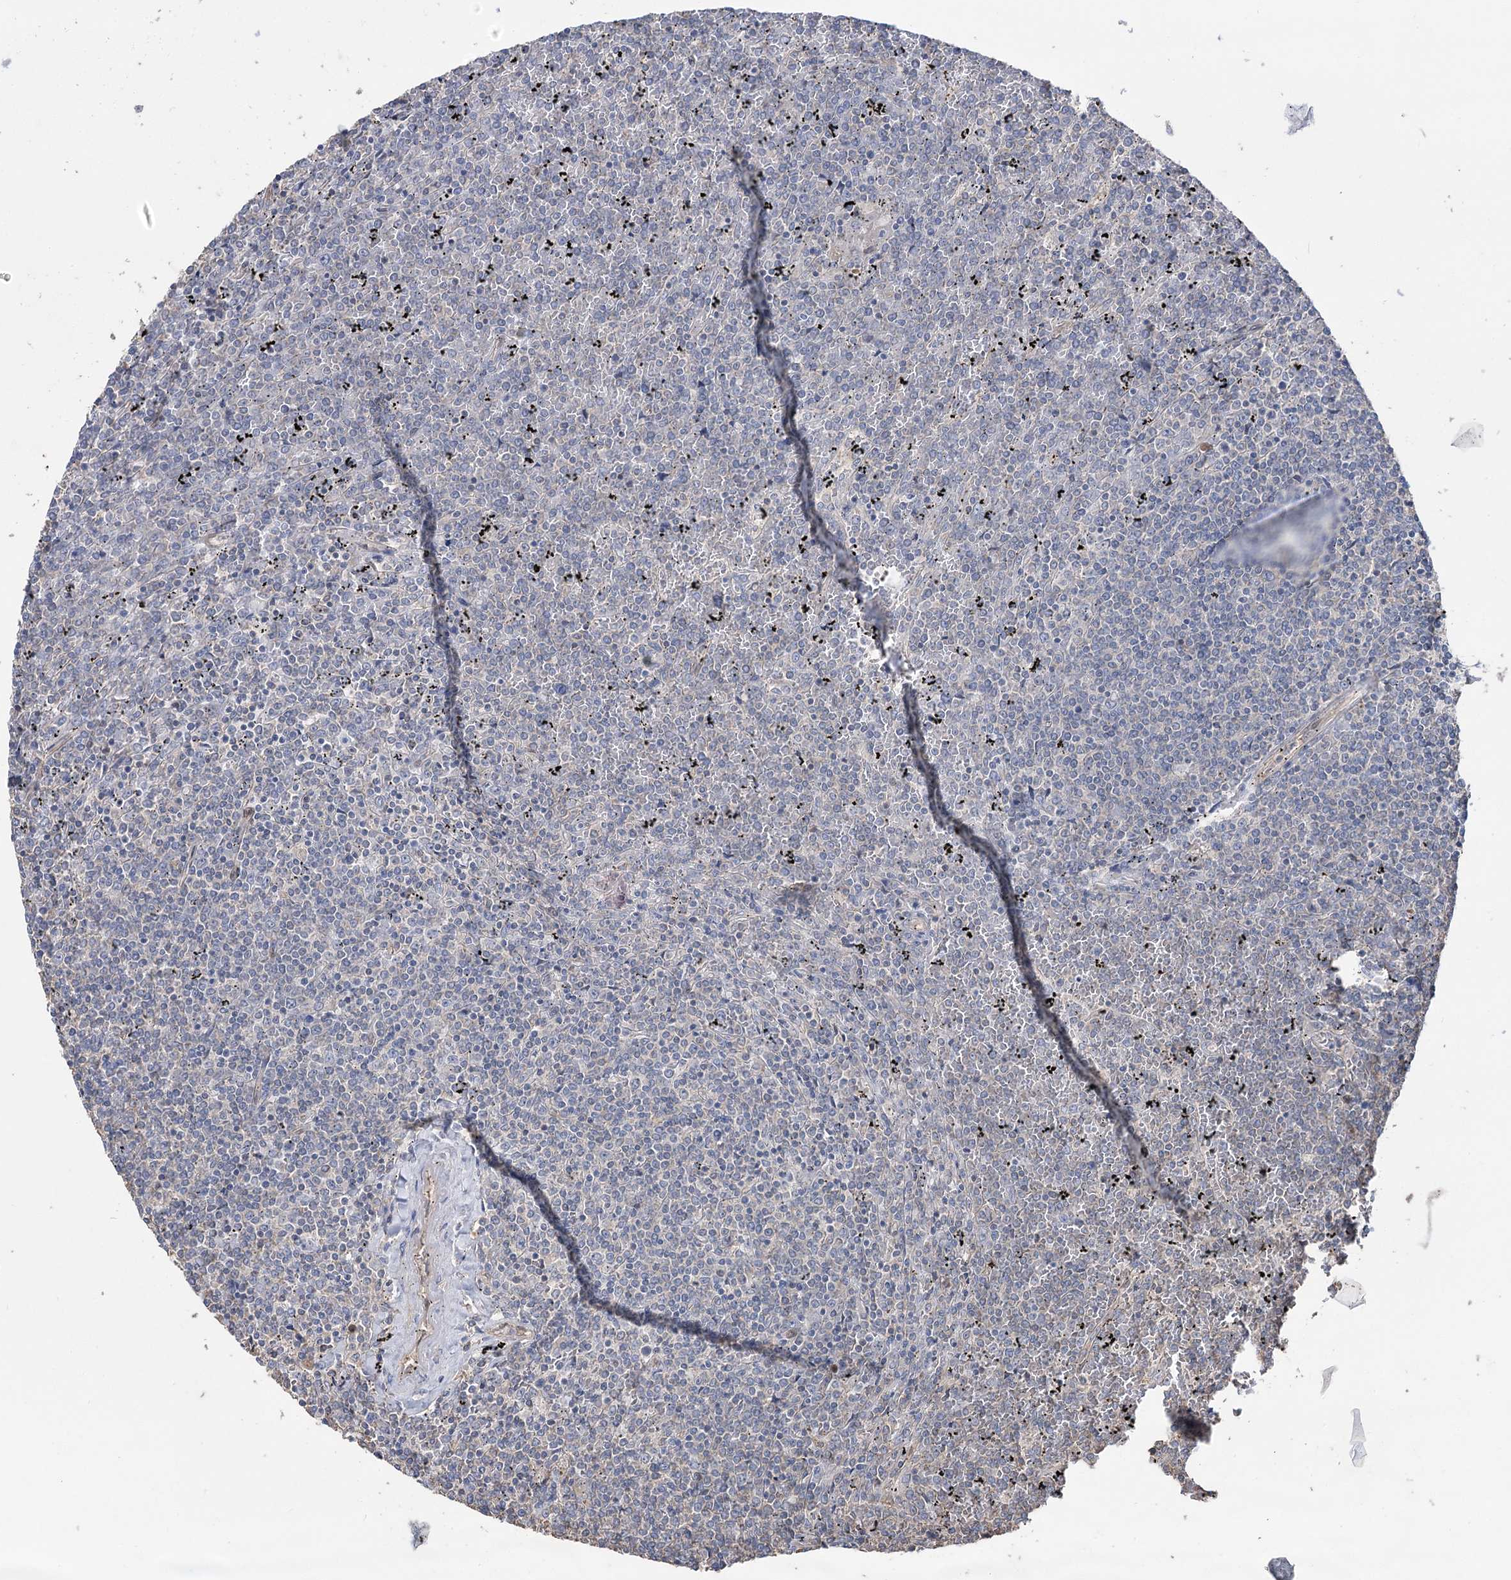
{"staining": {"intensity": "negative", "quantity": "none", "location": "none"}, "tissue": "lymphoma", "cell_type": "Tumor cells", "image_type": "cancer", "snomed": [{"axis": "morphology", "description": "Malignant lymphoma, non-Hodgkin's type, Low grade"}, {"axis": "topography", "description": "Spleen"}], "caption": "Tumor cells are negative for protein expression in human lymphoma.", "gene": "FAM13B", "patient": {"sex": "female", "age": 19}}